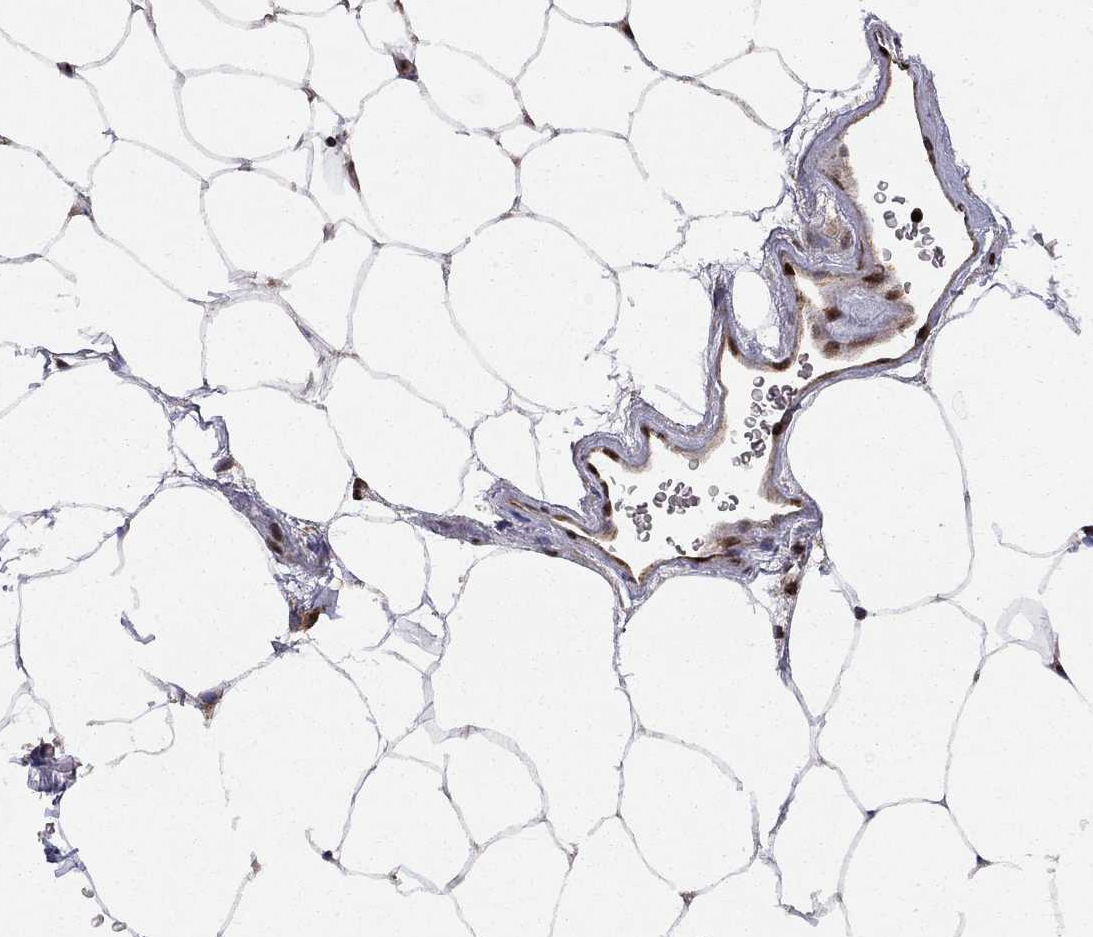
{"staining": {"intensity": "moderate", "quantity": "<25%", "location": "nuclear"}, "tissue": "adipose tissue", "cell_type": "Adipocytes", "image_type": "normal", "snomed": [{"axis": "morphology", "description": "Normal tissue, NOS"}, {"axis": "topography", "description": "Soft tissue"}, {"axis": "topography", "description": "Adipose tissue"}, {"axis": "topography", "description": "Vascular tissue"}, {"axis": "topography", "description": "Peripheral nerve tissue"}], "caption": "IHC micrograph of benign adipose tissue: adipose tissue stained using immunohistochemistry reveals low levels of moderate protein expression localized specifically in the nuclear of adipocytes, appearing as a nuclear brown color.", "gene": "ELOB", "patient": {"sex": "male", "age": 68}}